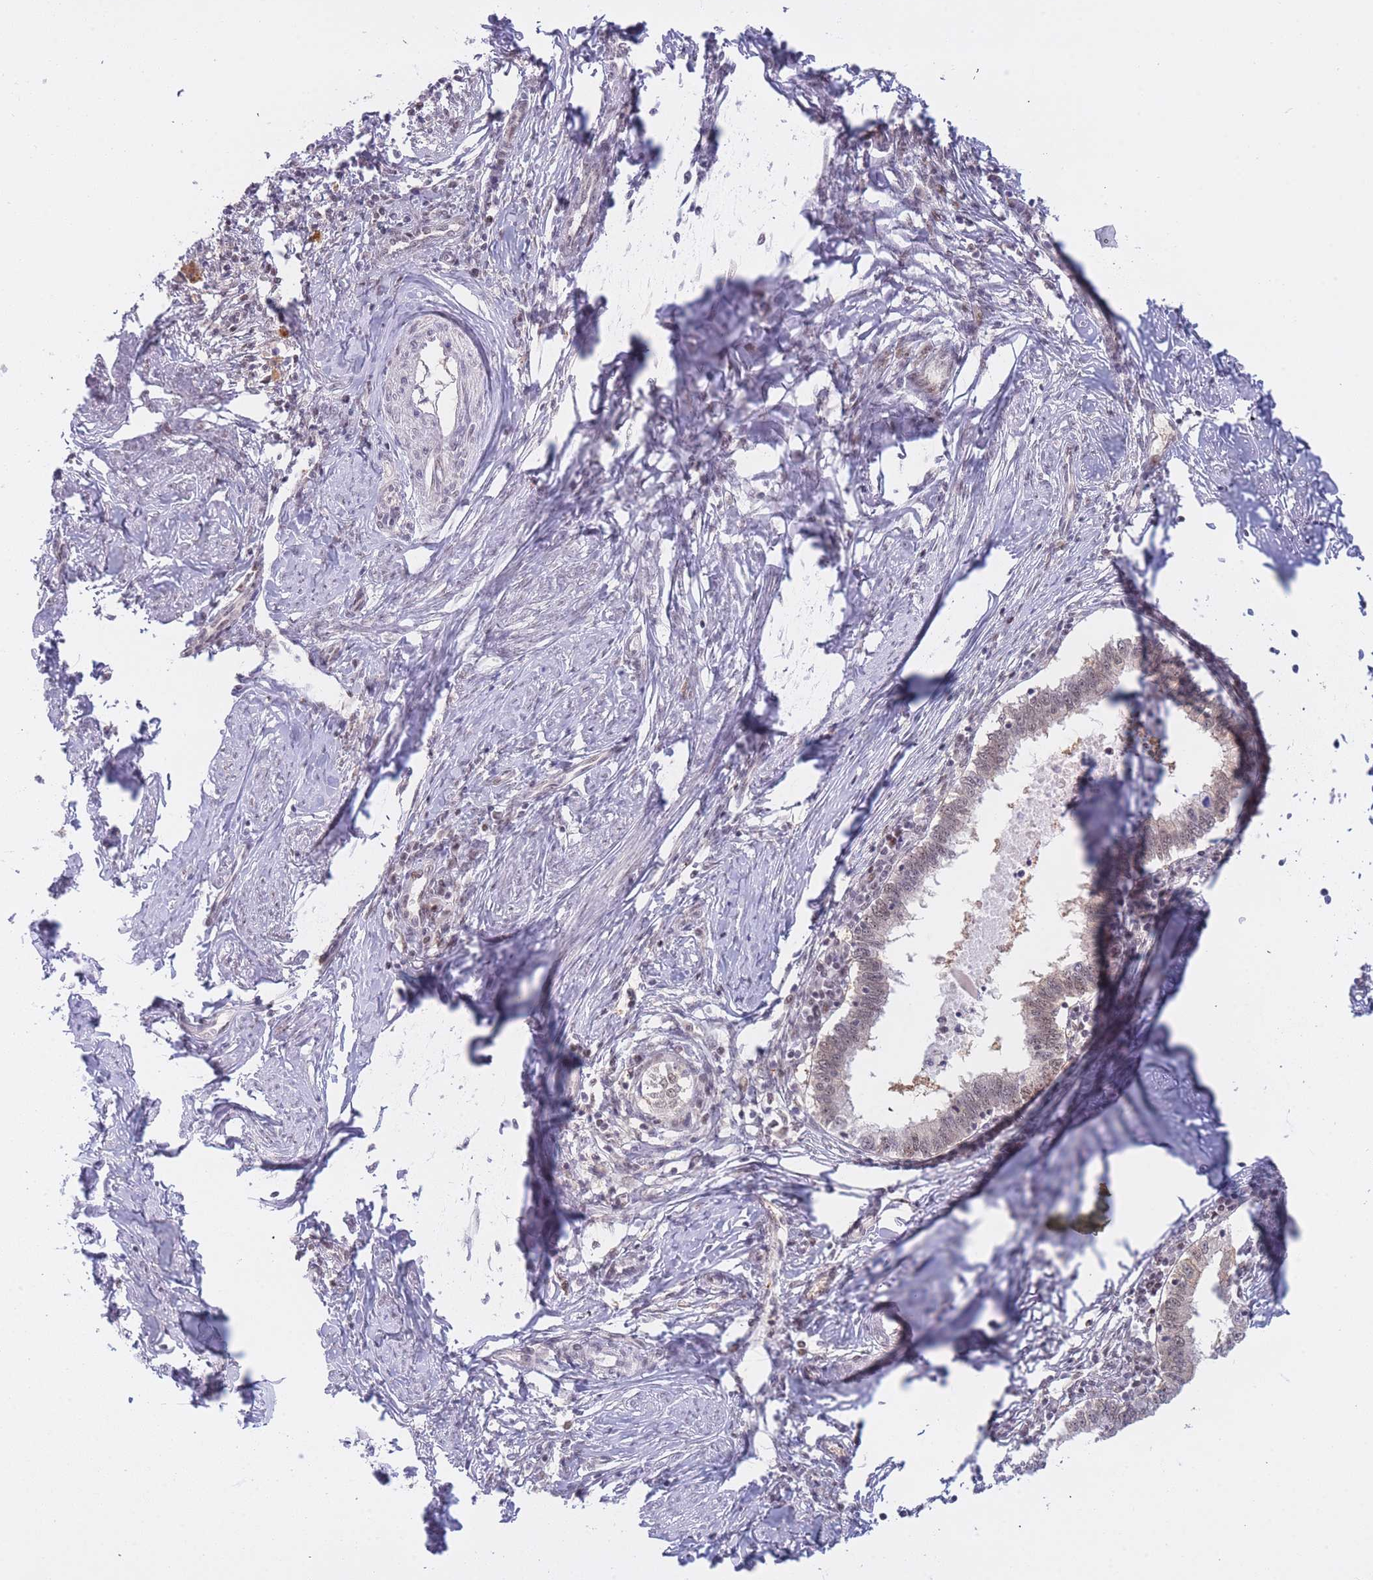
{"staining": {"intensity": "moderate", "quantity": ">75%", "location": "nuclear"}, "tissue": "cervical cancer", "cell_type": "Tumor cells", "image_type": "cancer", "snomed": [{"axis": "morphology", "description": "Adenocarcinoma, NOS"}, {"axis": "topography", "description": "Cervix"}], "caption": "High-power microscopy captured an immunohistochemistry (IHC) micrograph of cervical cancer, revealing moderate nuclear positivity in approximately >75% of tumor cells. The protein is stained brown, and the nuclei are stained in blue (DAB IHC with brightfield microscopy, high magnification).", "gene": "DEAF1", "patient": {"sex": "female", "age": 36}}